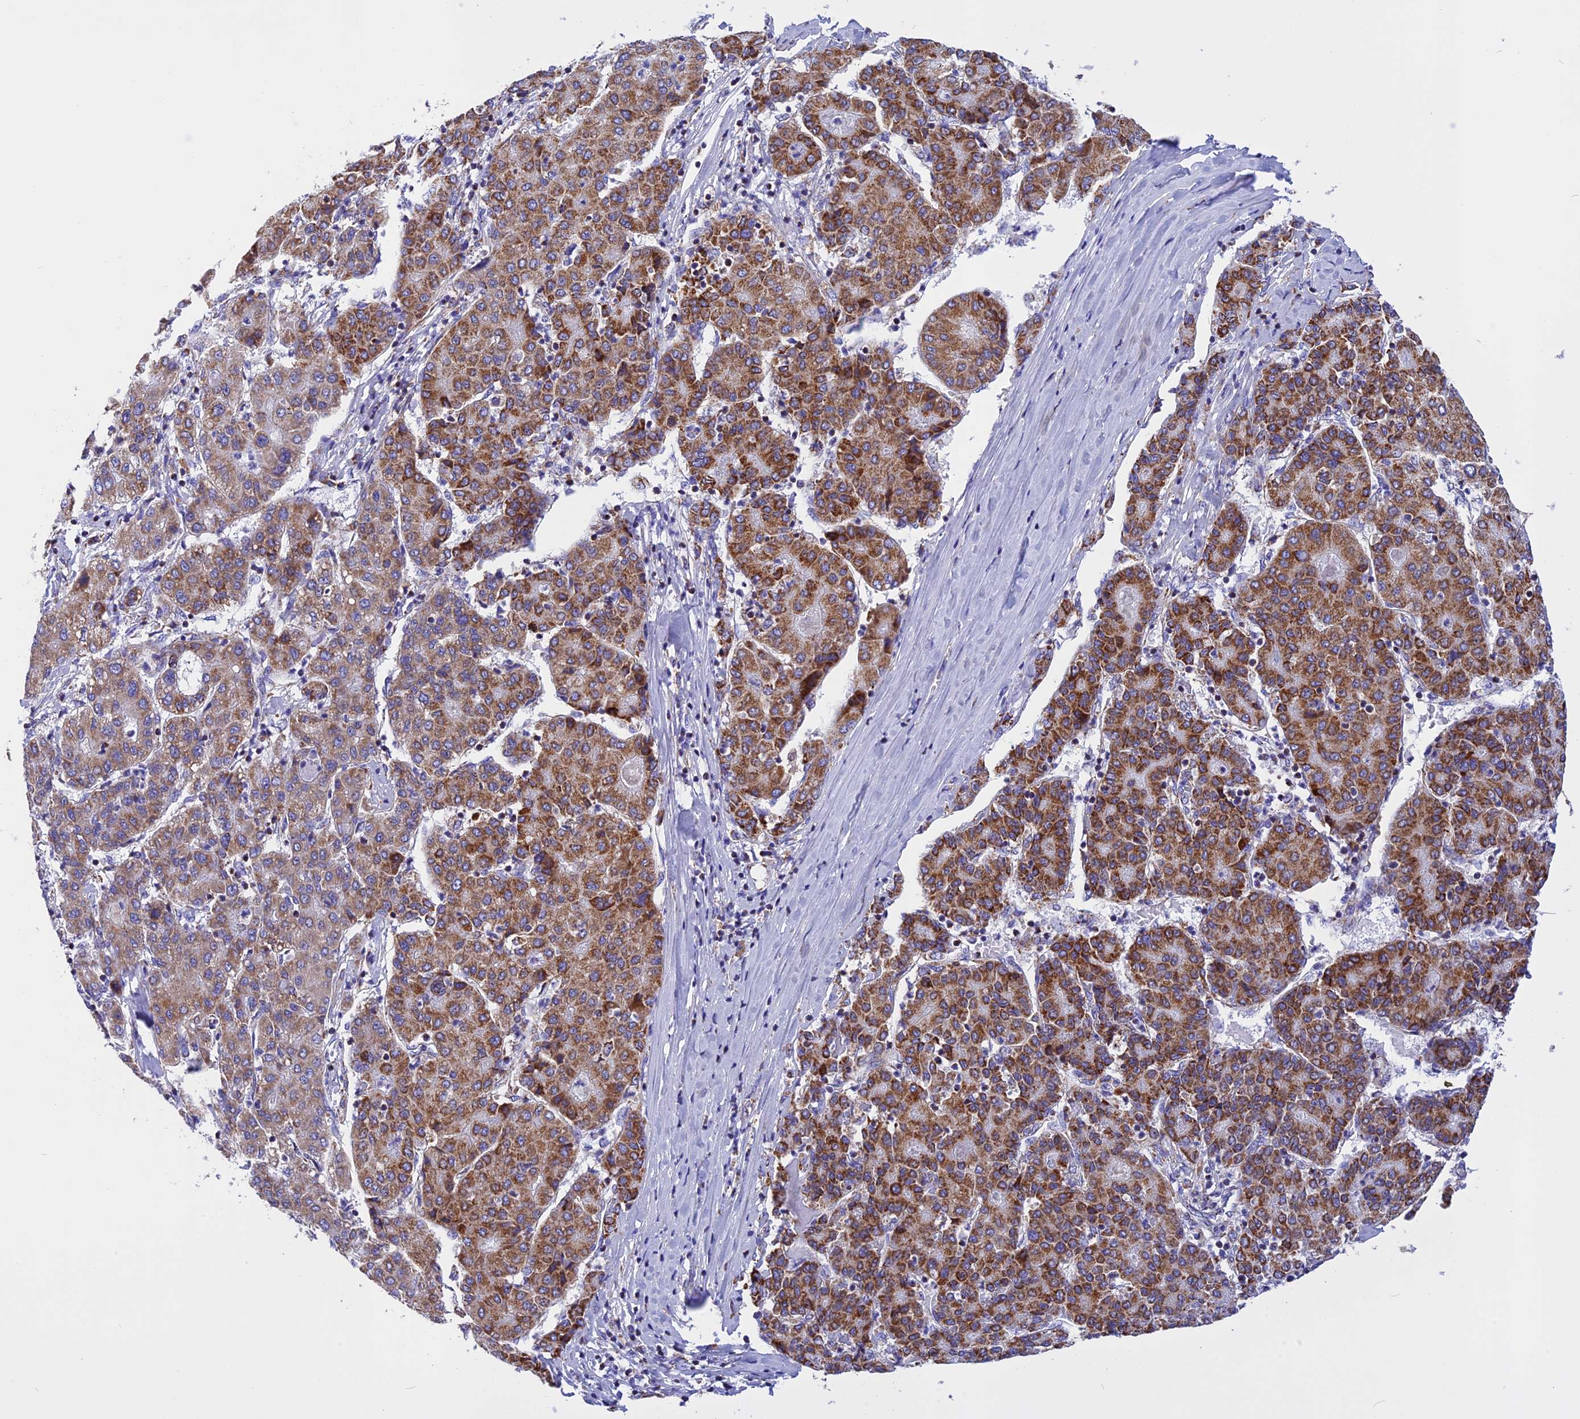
{"staining": {"intensity": "moderate", "quantity": ">75%", "location": "cytoplasmic/membranous"}, "tissue": "liver cancer", "cell_type": "Tumor cells", "image_type": "cancer", "snomed": [{"axis": "morphology", "description": "Carcinoma, Hepatocellular, NOS"}, {"axis": "topography", "description": "Liver"}], "caption": "Liver cancer (hepatocellular carcinoma) stained with a protein marker displays moderate staining in tumor cells.", "gene": "VDAC2", "patient": {"sex": "male", "age": 65}}